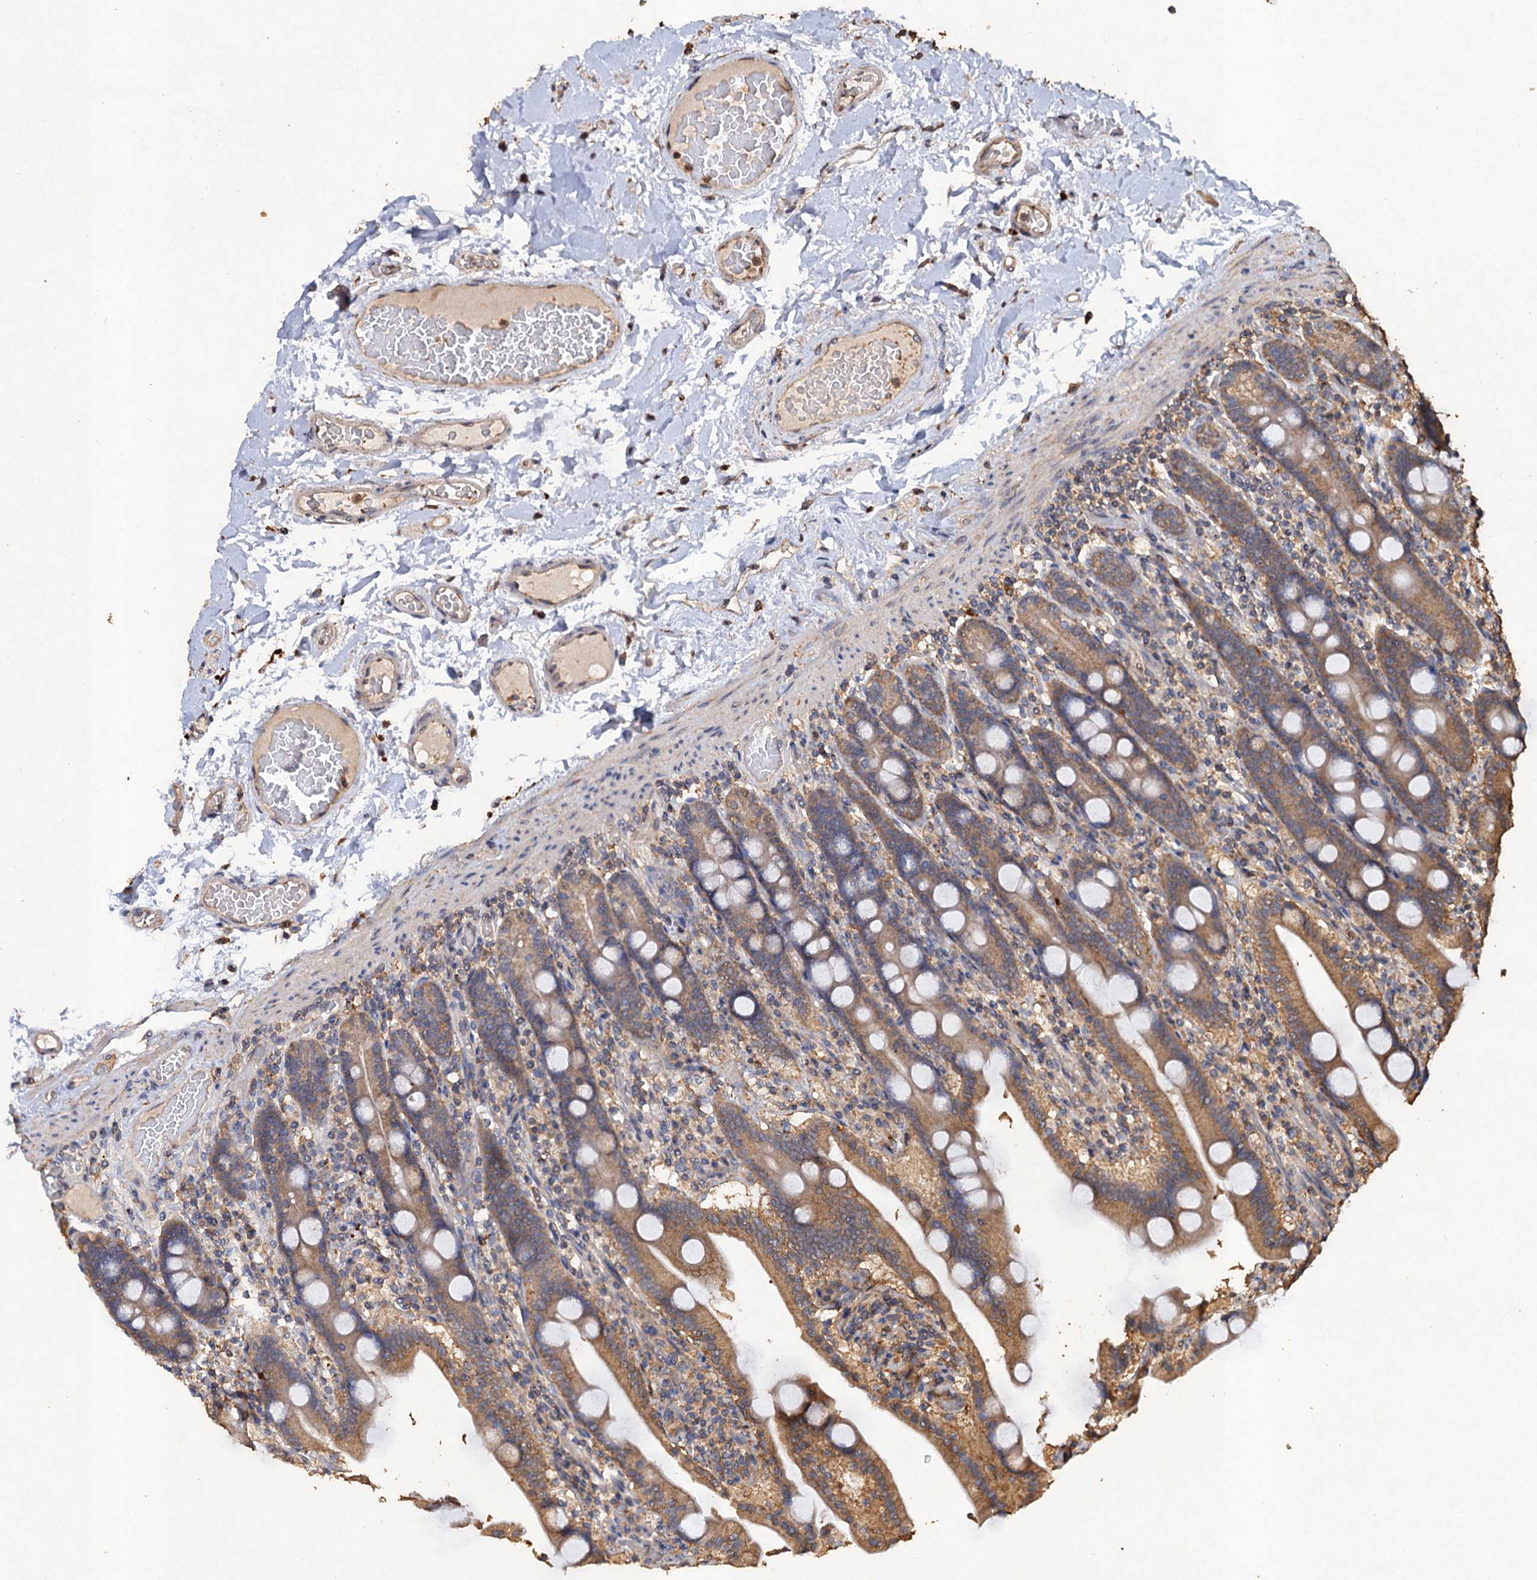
{"staining": {"intensity": "moderate", "quantity": ">75%", "location": "cytoplasmic/membranous"}, "tissue": "duodenum", "cell_type": "Glandular cells", "image_type": "normal", "snomed": [{"axis": "morphology", "description": "Normal tissue, NOS"}, {"axis": "topography", "description": "Duodenum"}], "caption": "This photomicrograph demonstrates IHC staining of benign human duodenum, with medium moderate cytoplasmic/membranous staining in approximately >75% of glandular cells.", "gene": "SCUBE3", "patient": {"sex": "male", "age": 55}}